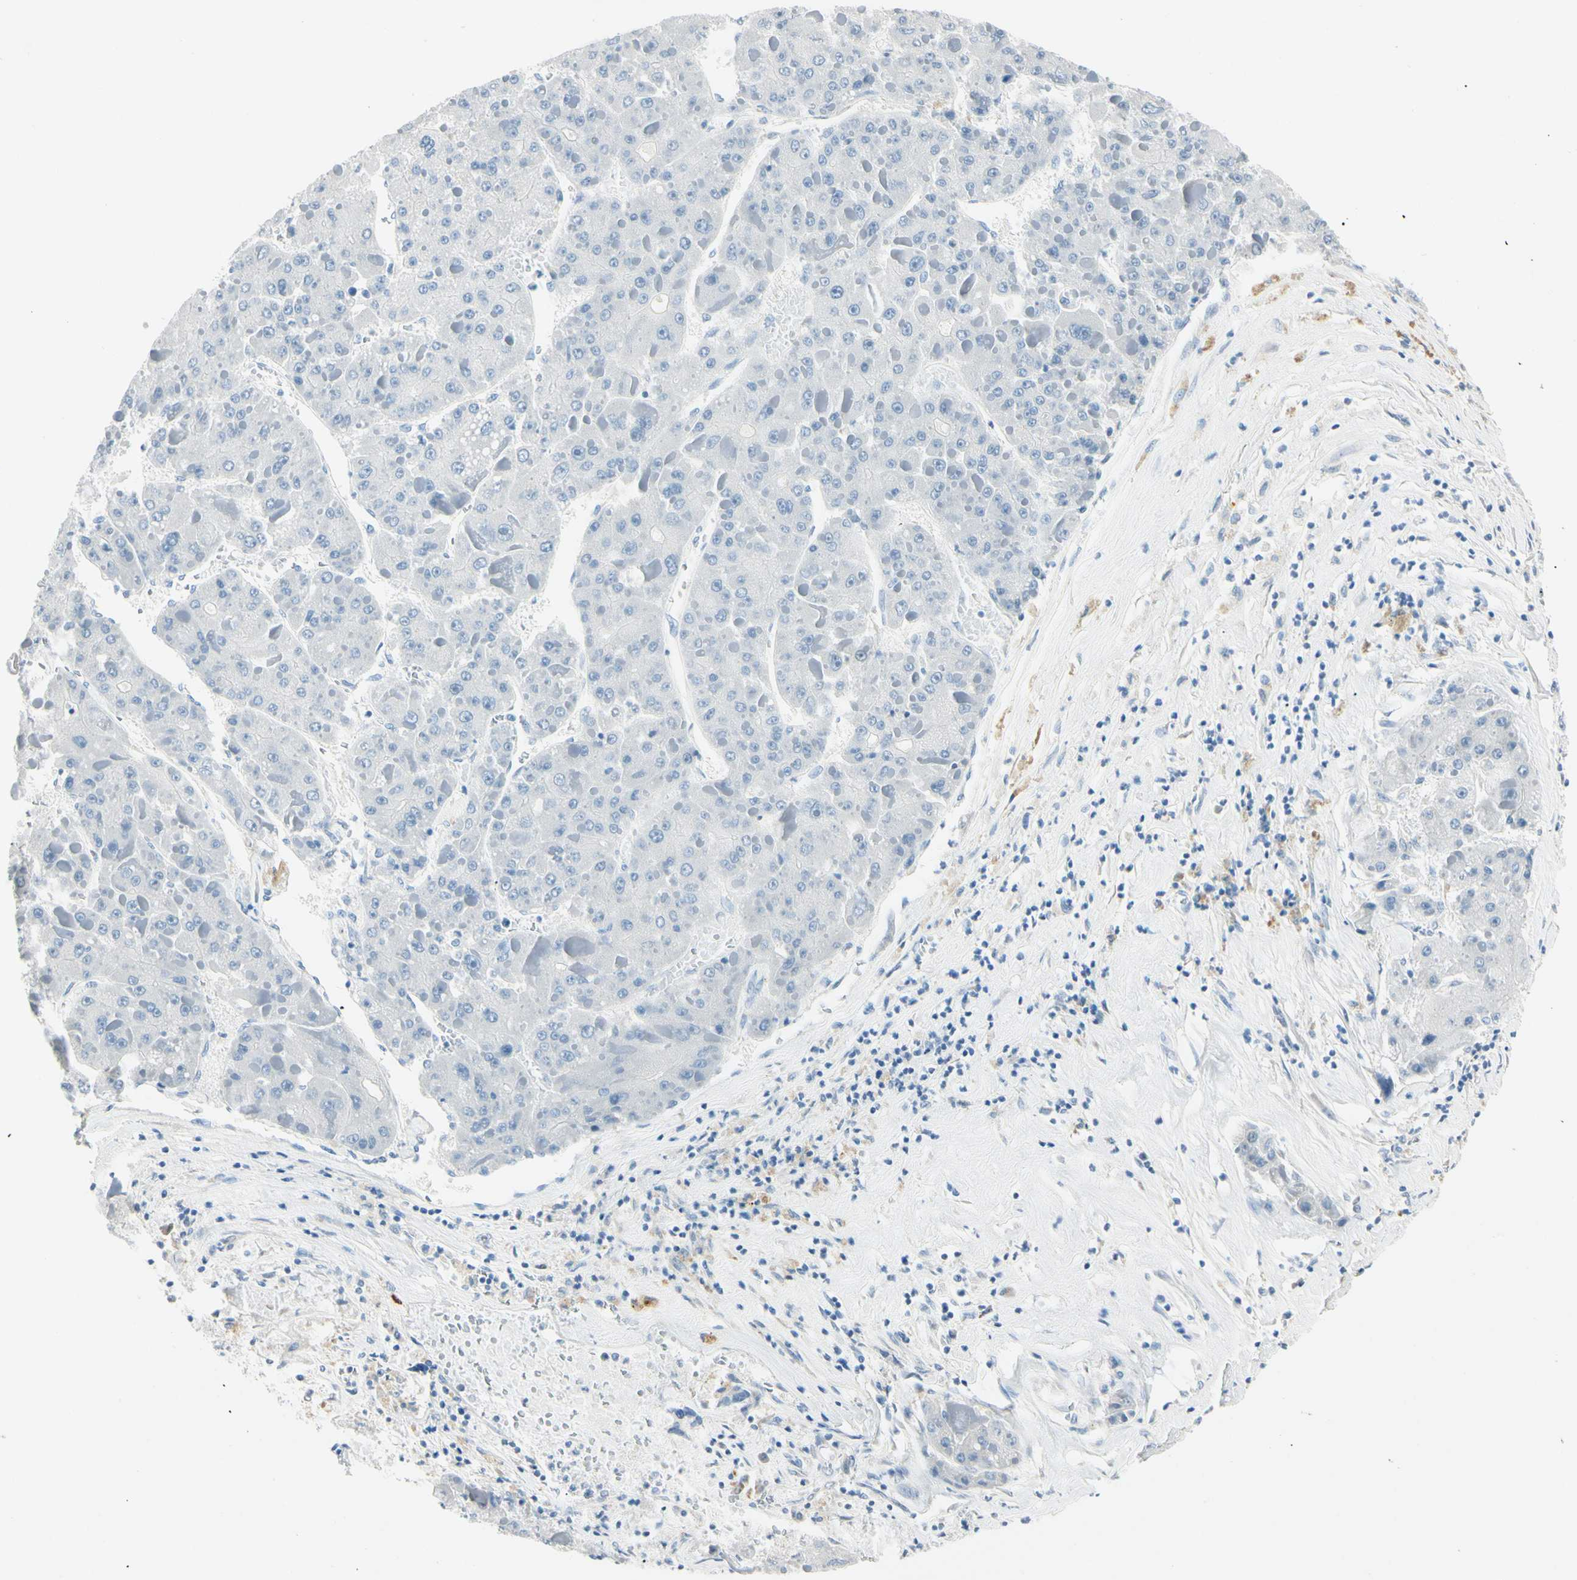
{"staining": {"intensity": "negative", "quantity": "none", "location": "none"}, "tissue": "liver cancer", "cell_type": "Tumor cells", "image_type": "cancer", "snomed": [{"axis": "morphology", "description": "Carcinoma, Hepatocellular, NOS"}, {"axis": "topography", "description": "Liver"}], "caption": "This photomicrograph is of liver cancer (hepatocellular carcinoma) stained with immunohistochemistry (IHC) to label a protein in brown with the nuclei are counter-stained blue. There is no expression in tumor cells.", "gene": "AMPH", "patient": {"sex": "female", "age": 73}}